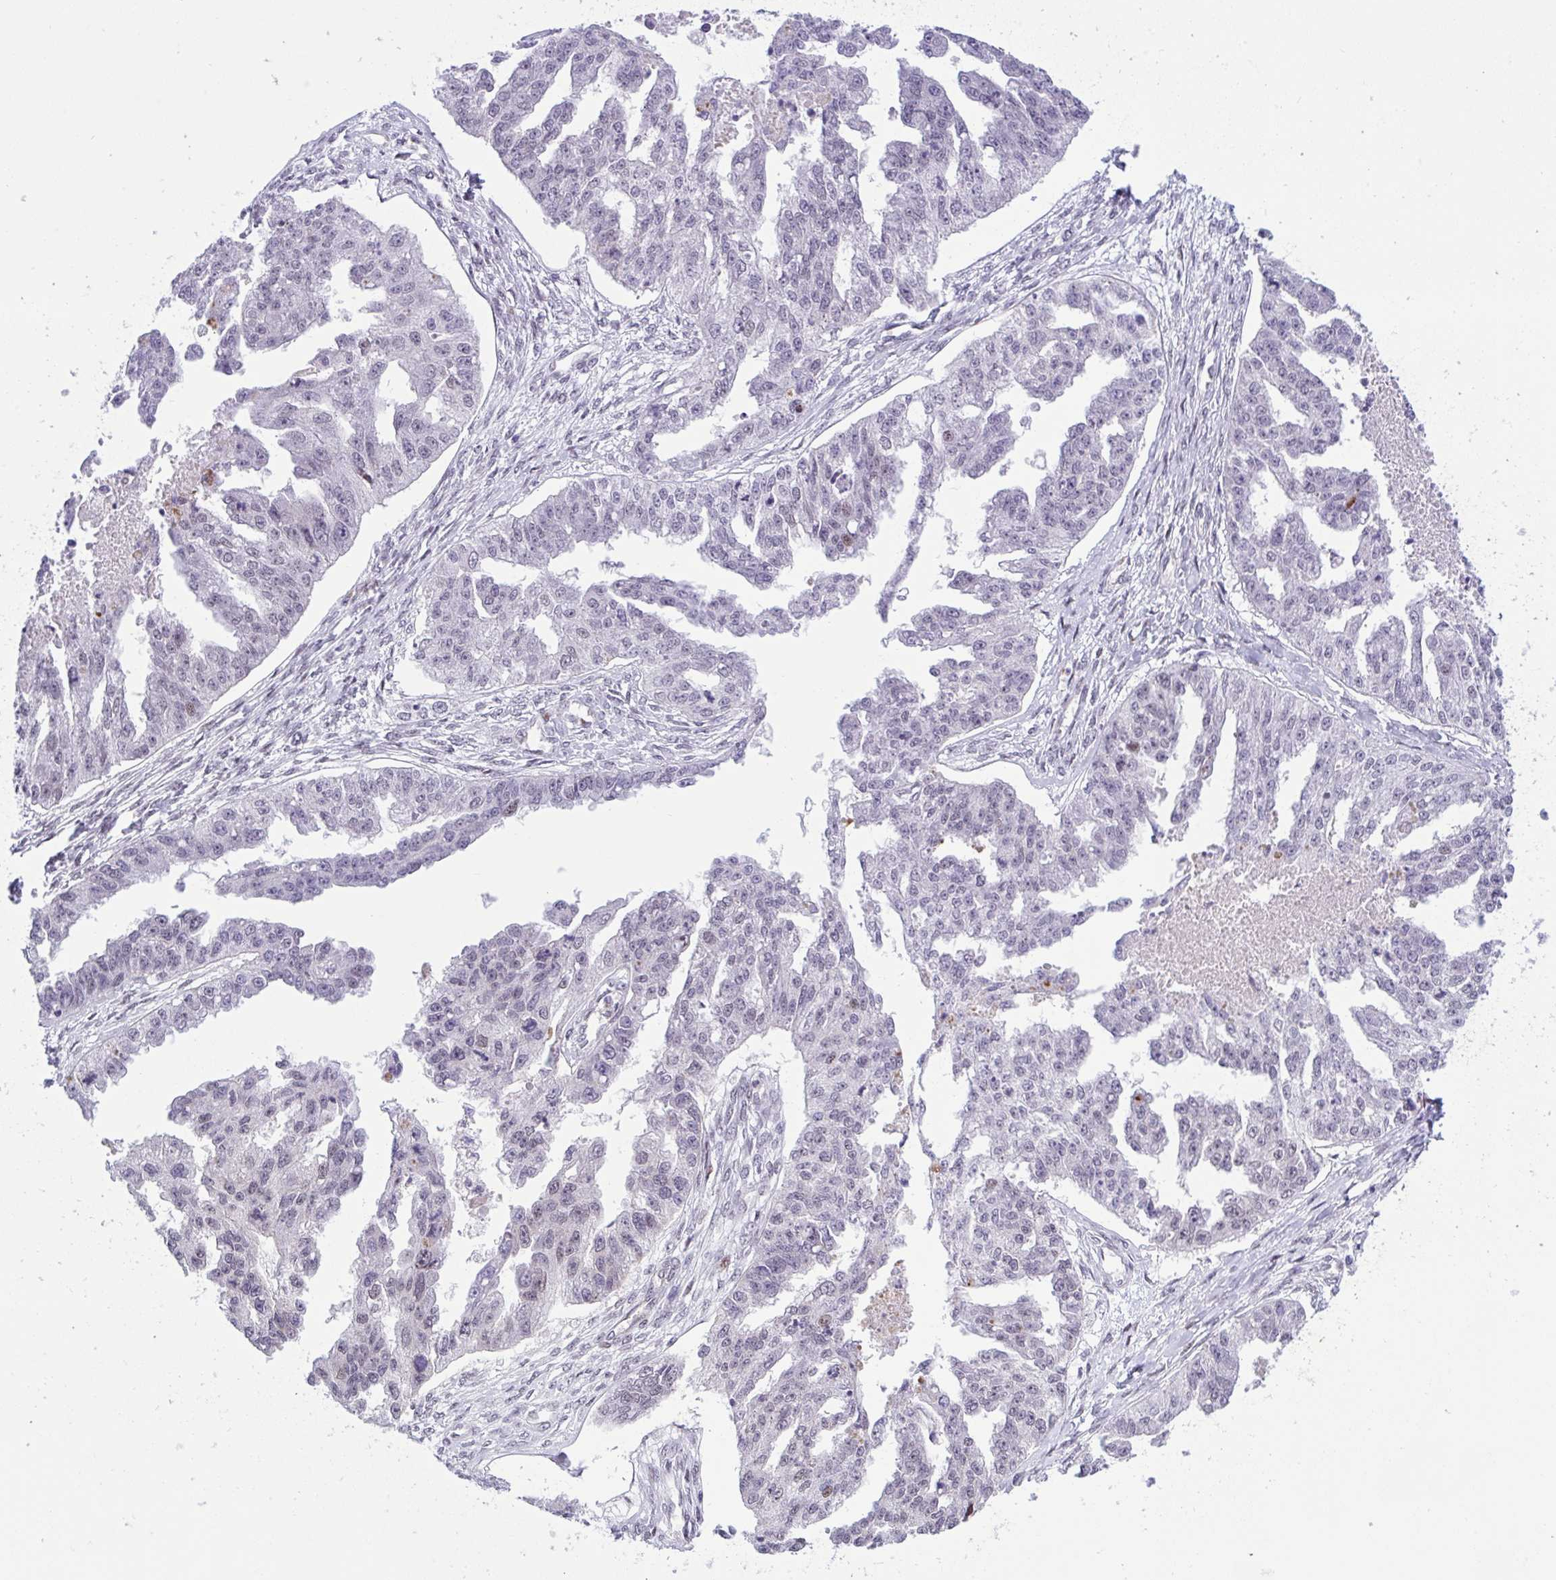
{"staining": {"intensity": "negative", "quantity": "none", "location": "none"}, "tissue": "ovarian cancer", "cell_type": "Tumor cells", "image_type": "cancer", "snomed": [{"axis": "morphology", "description": "Cystadenocarcinoma, serous, NOS"}, {"axis": "topography", "description": "Ovary"}], "caption": "An IHC photomicrograph of ovarian serous cystadenocarcinoma is shown. There is no staining in tumor cells of ovarian serous cystadenocarcinoma.", "gene": "ZFHX3", "patient": {"sex": "female", "age": 58}}